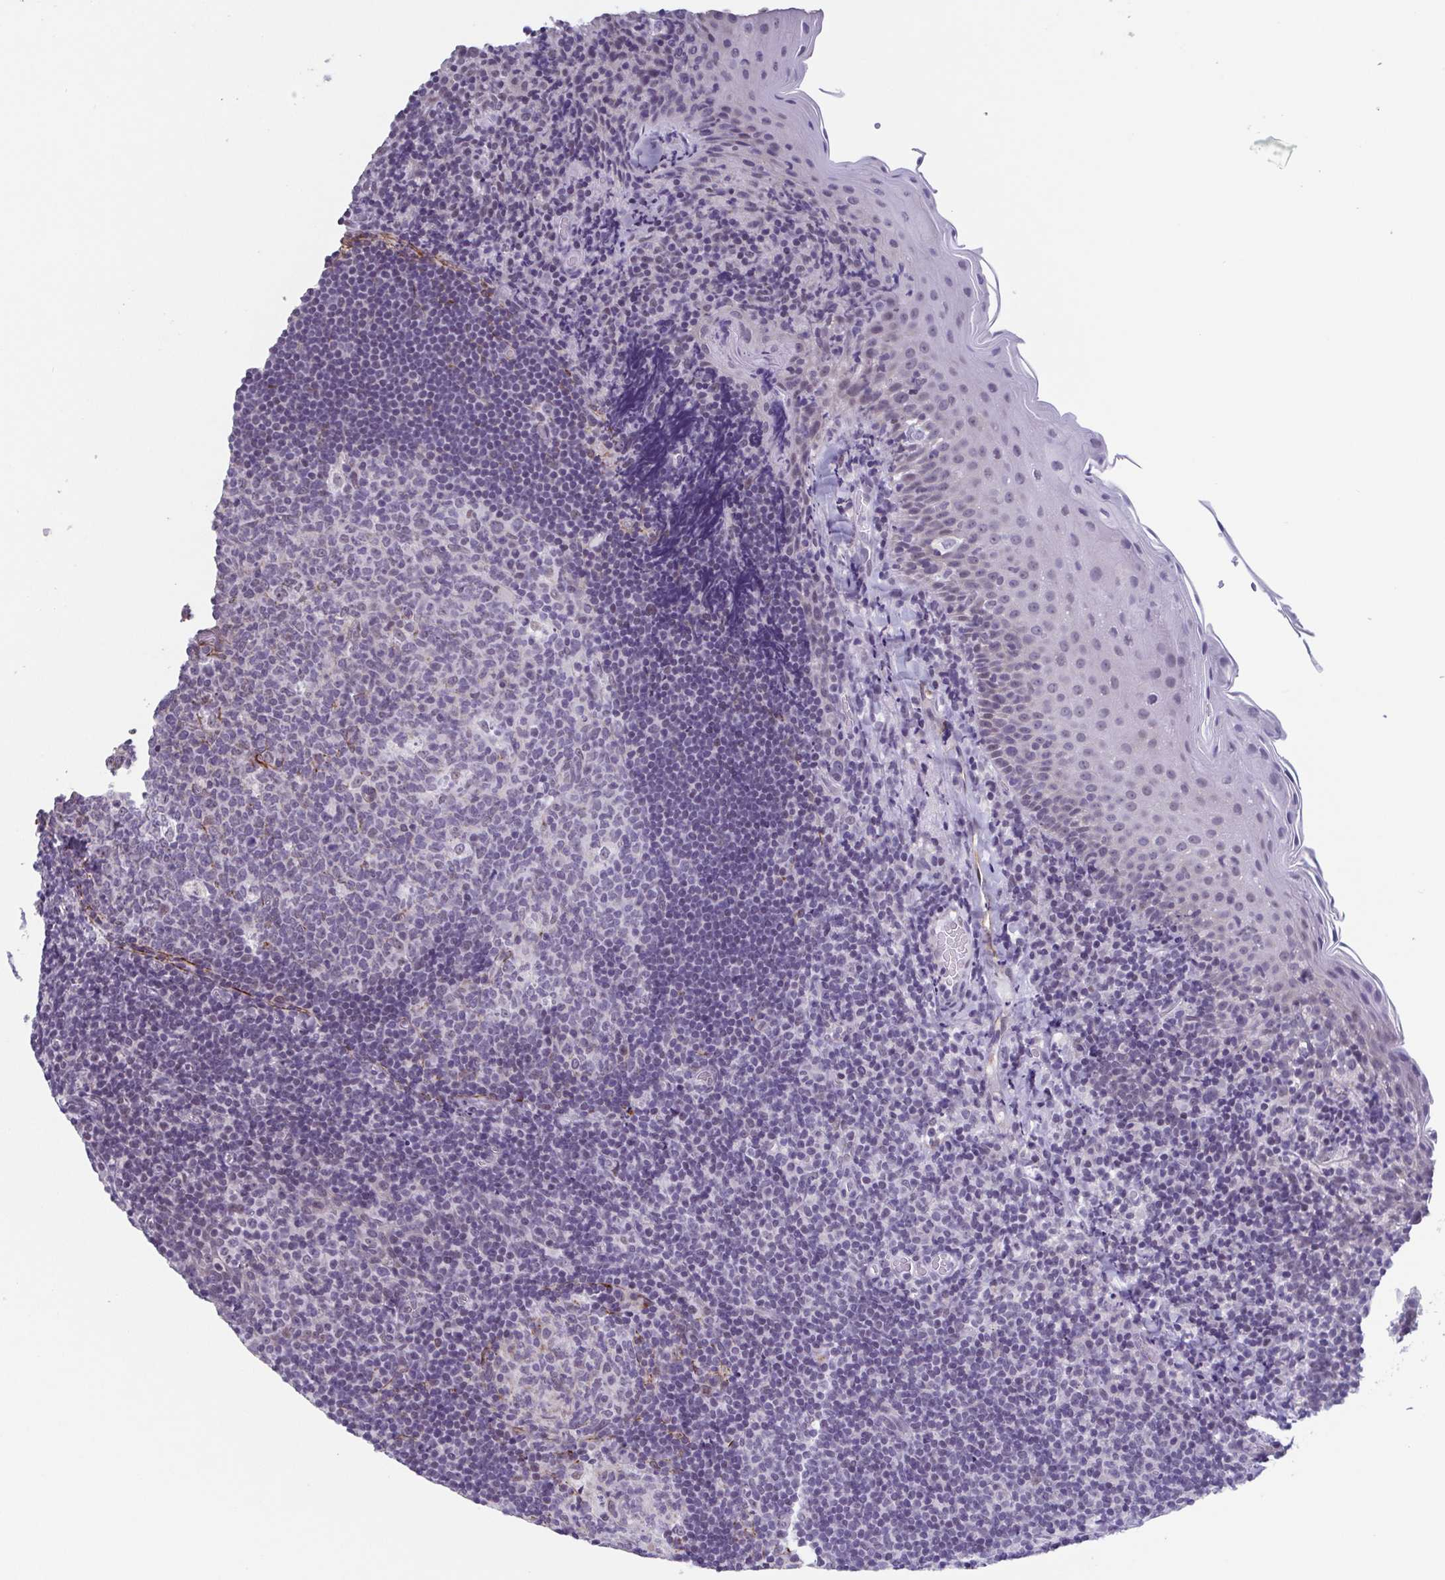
{"staining": {"intensity": "moderate", "quantity": "<25%", "location": "cytoplasmic/membranous"}, "tissue": "tonsil", "cell_type": "Germinal center cells", "image_type": "normal", "snomed": [{"axis": "morphology", "description": "Normal tissue, NOS"}, {"axis": "topography", "description": "Tonsil"}], "caption": "DAB immunohistochemical staining of benign tonsil displays moderate cytoplasmic/membranous protein expression in approximately <25% of germinal center cells.", "gene": "TMEM92", "patient": {"sex": "male", "age": 17}}